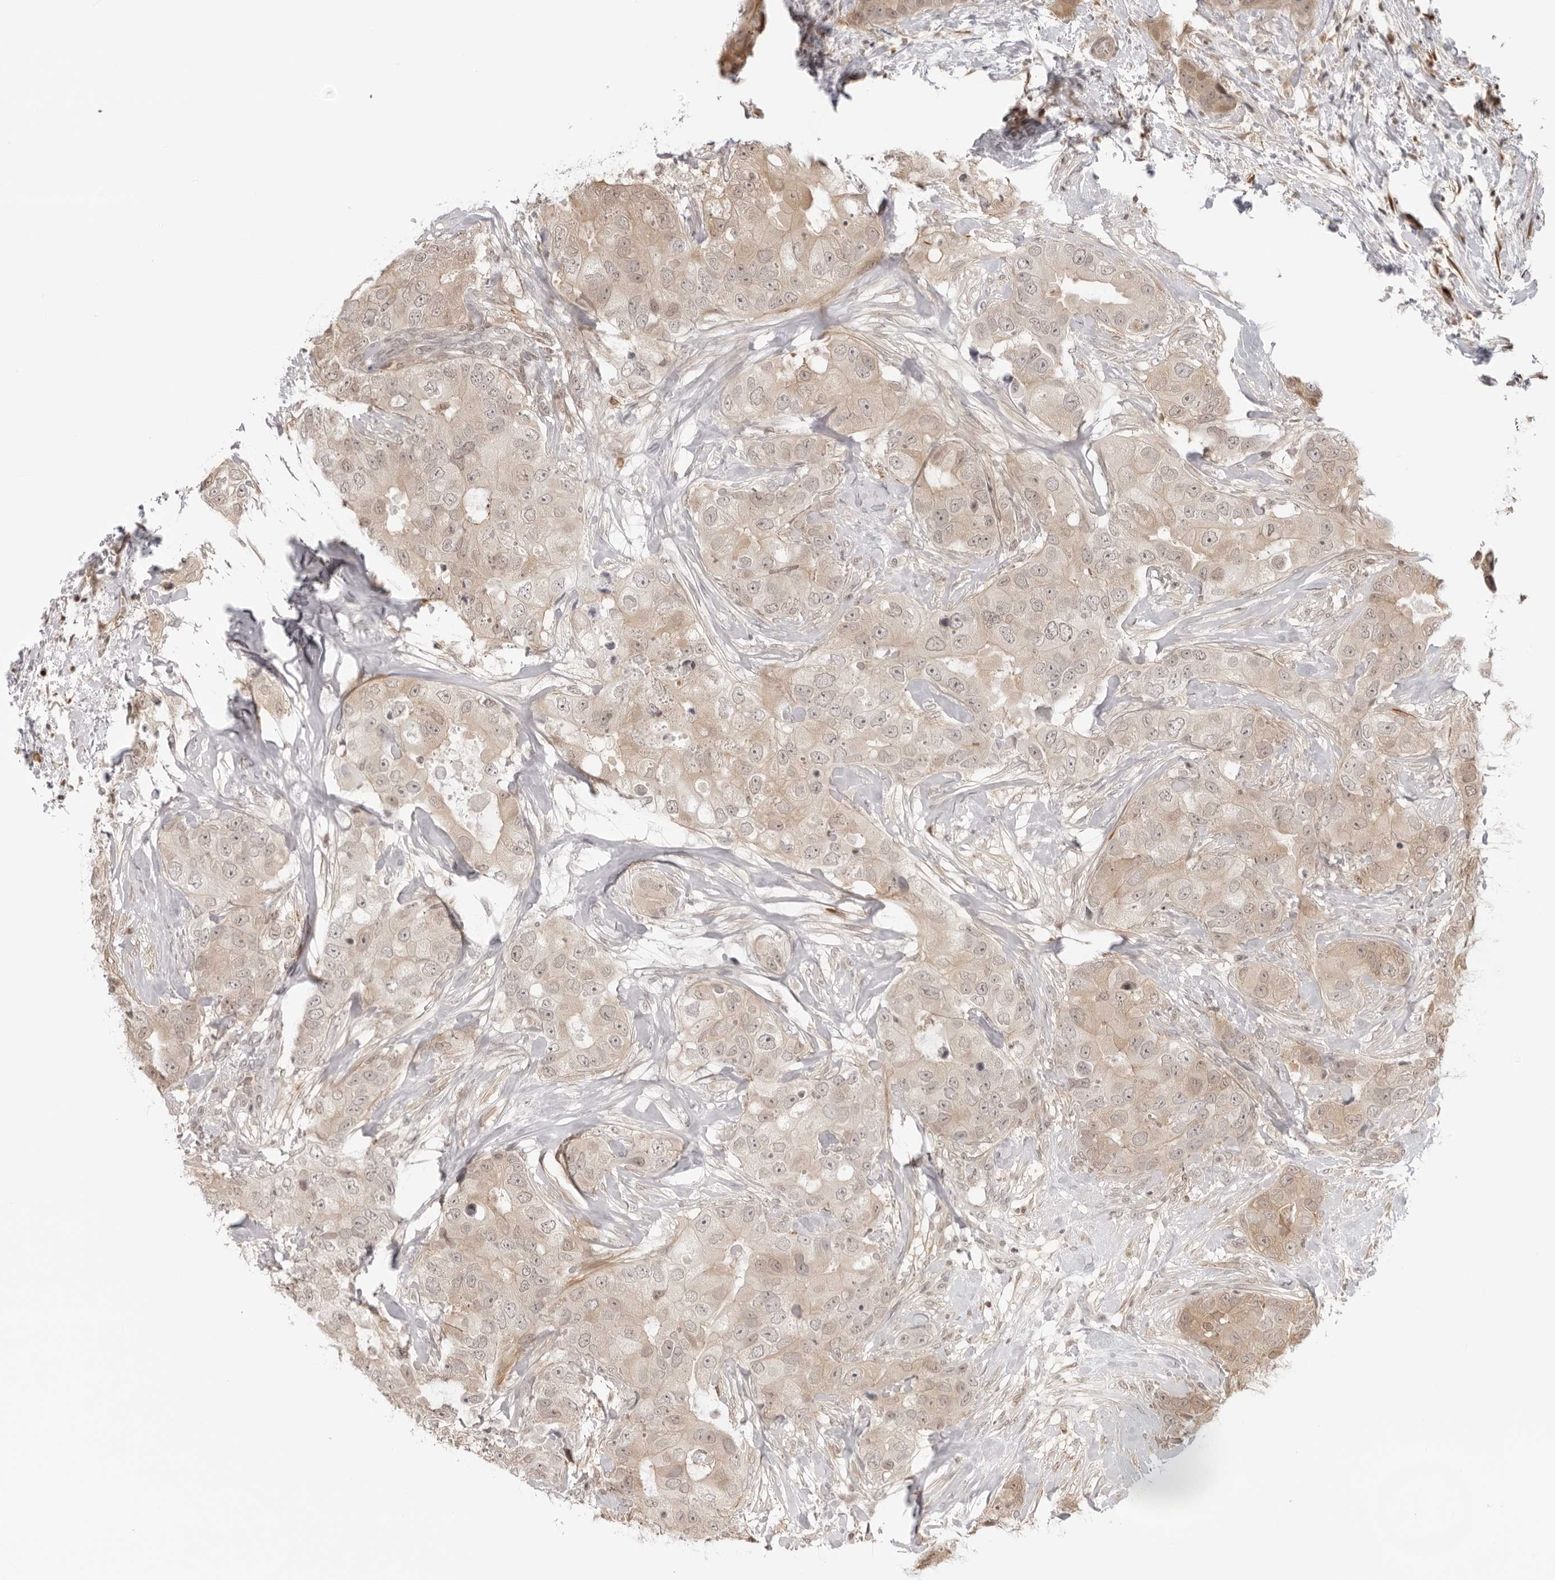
{"staining": {"intensity": "weak", "quantity": ">75%", "location": "cytoplasmic/membranous,nuclear"}, "tissue": "breast cancer", "cell_type": "Tumor cells", "image_type": "cancer", "snomed": [{"axis": "morphology", "description": "Duct carcinoma"}, {"axis": "topography", "description": "Breast"}], "caption": "Protein expression analysis of invasive ductal carcinoma (breast) exhibits weak cytoplasmic/membranous and nuclear positivity in about >75% of tumor cells. The protein of interest is stained brown, and the nuclei are stained in blue (DAB (3,3'-diaminobenzidine) IHC with brightfield microscopy, high magnification).", "gene": "RNF146", "patient": {"sex": "female", "age": 62}}